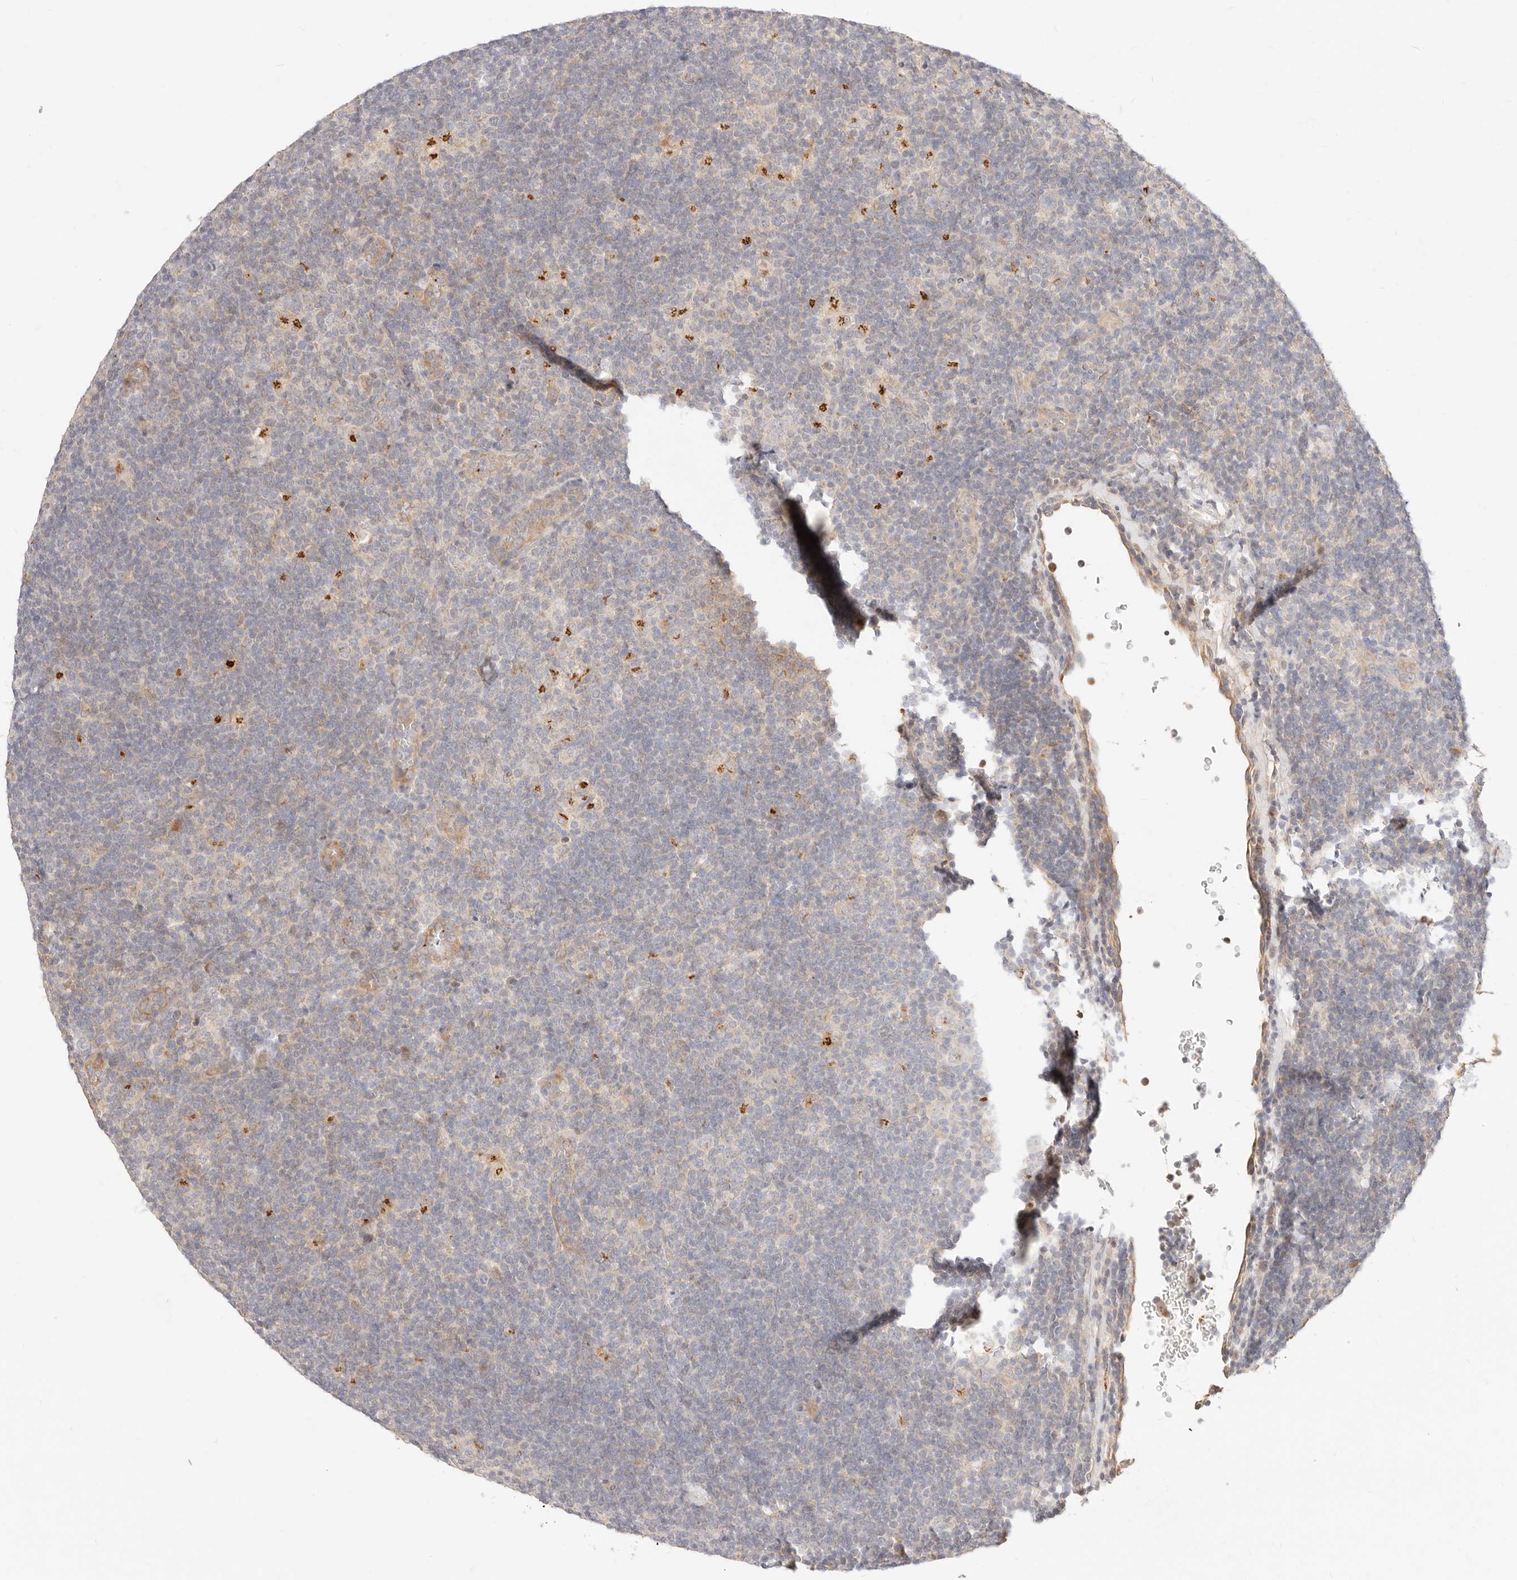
{"staining": {"intensity": "weak", "quantity": "25%-75%", "location": "cytoplasmic/membranous"}, "tissue": "lymphoma", "cell_type": "Tumor cells", "image_type": "cancer", "snomed": [{"axis": "morphology", "description": "Hodgkin's disease, NOS"}, {"axis": "topography", "description": "Lymph node"}], "caption": "Tumor cells exhibit low levels of weak cytoplasmic/membranous expression in about 25%-75% of cells in human Hodgkin's disease. The protein is stained brown, and the nuclei are stained in blue (DAB IHC with brightfield microscopy, high magnification).", "gene": "UBXN10", "patient": {"sex": "female", "age": 57}}